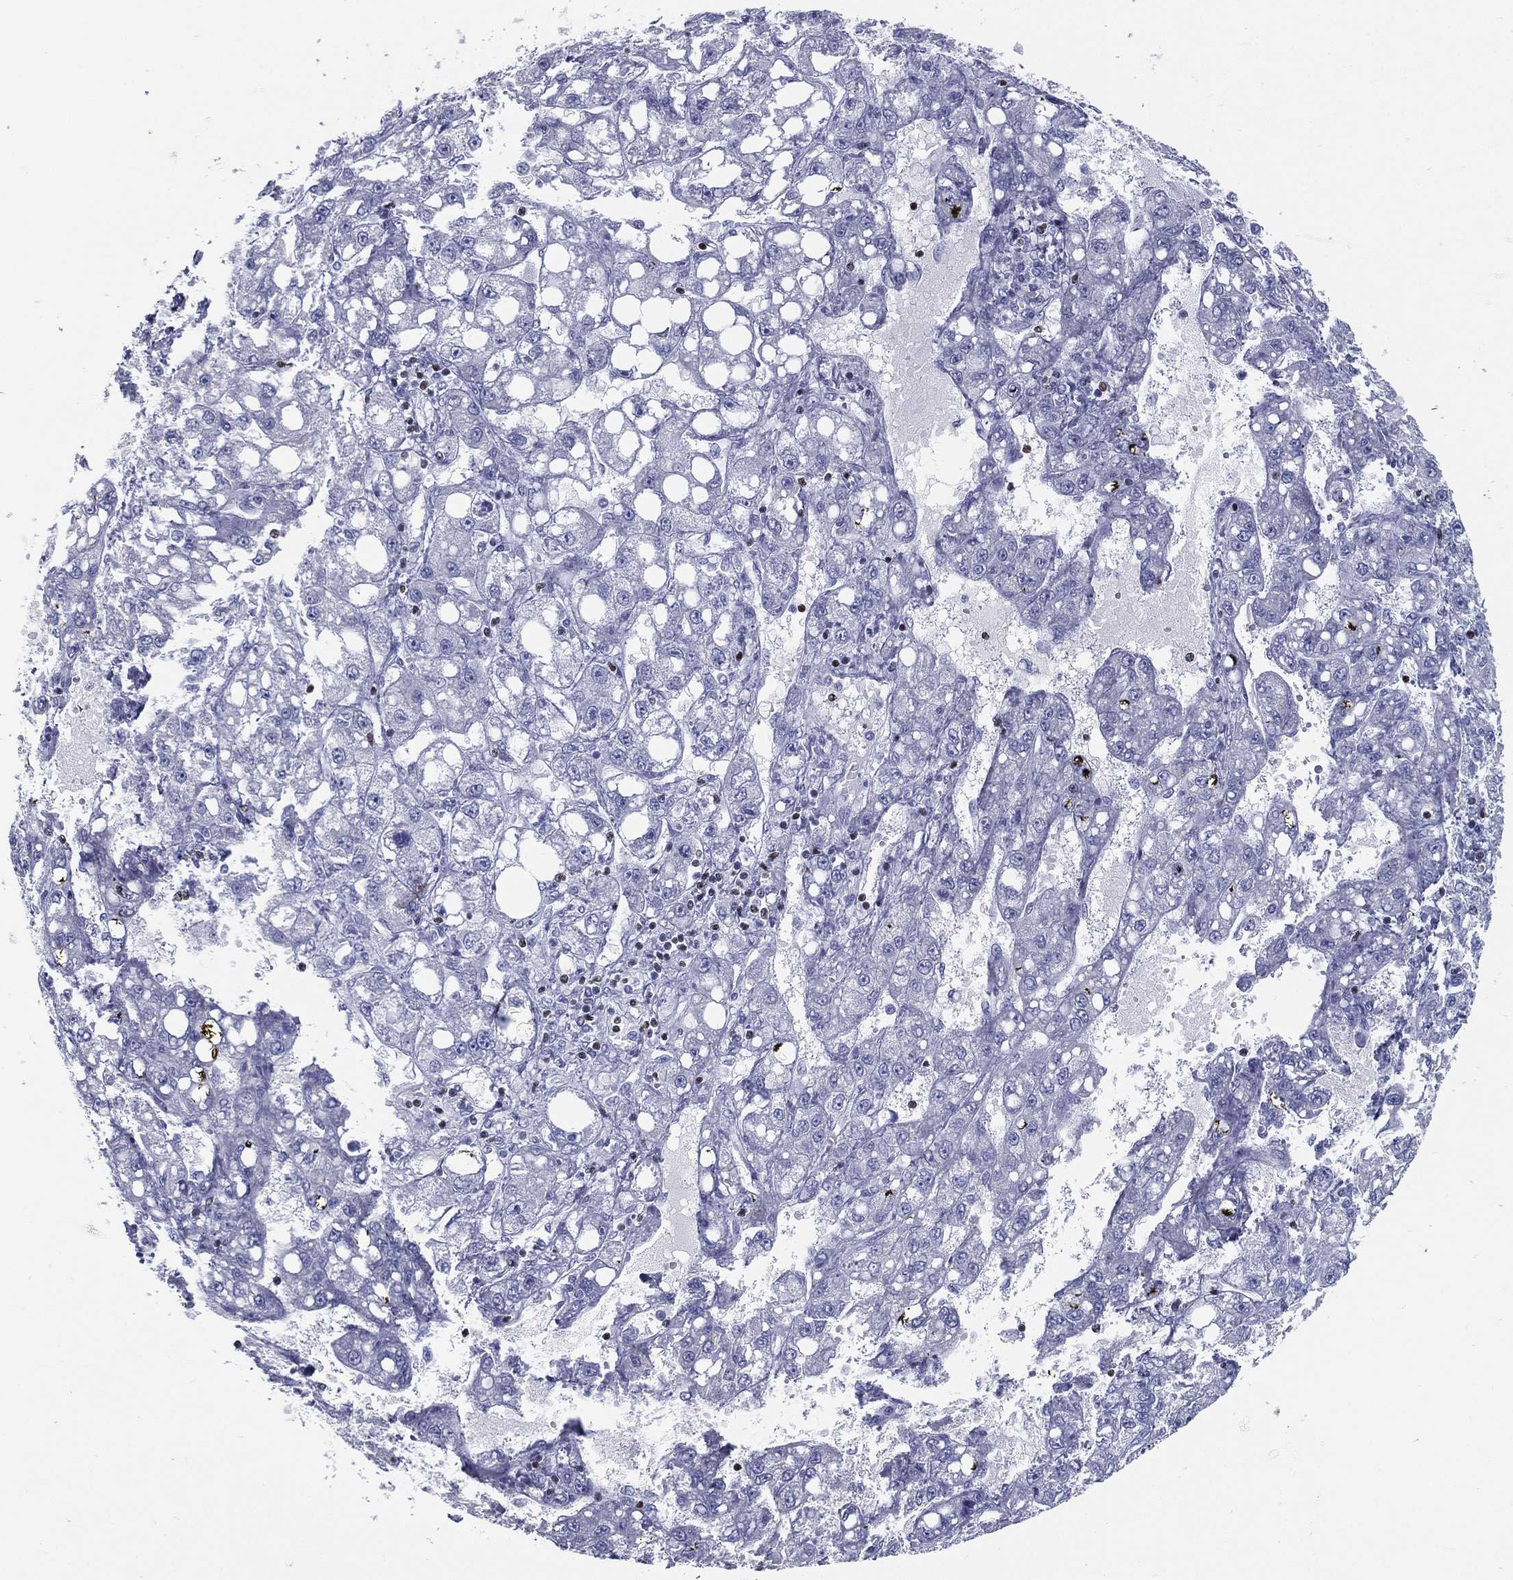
{"staining": {"intensity": "negative", "quantity": "none", "location": "none"}, "tissue": "liver cancer", "cell_type": "Tumor cells", "image_type": "cancer", "snomed": [{"axis": "morphology", "description": "Carcinoma, Hepatocellular, NOS"}, {"axis": "topography", "description": "Liver"}], "caption": "An immunohistochemistry image of liver cancer is shown. There is no staining in tumor cells of liver cancer.", "gene": "PYHIN1", "patient": {"sex": "female", "age": 65}}